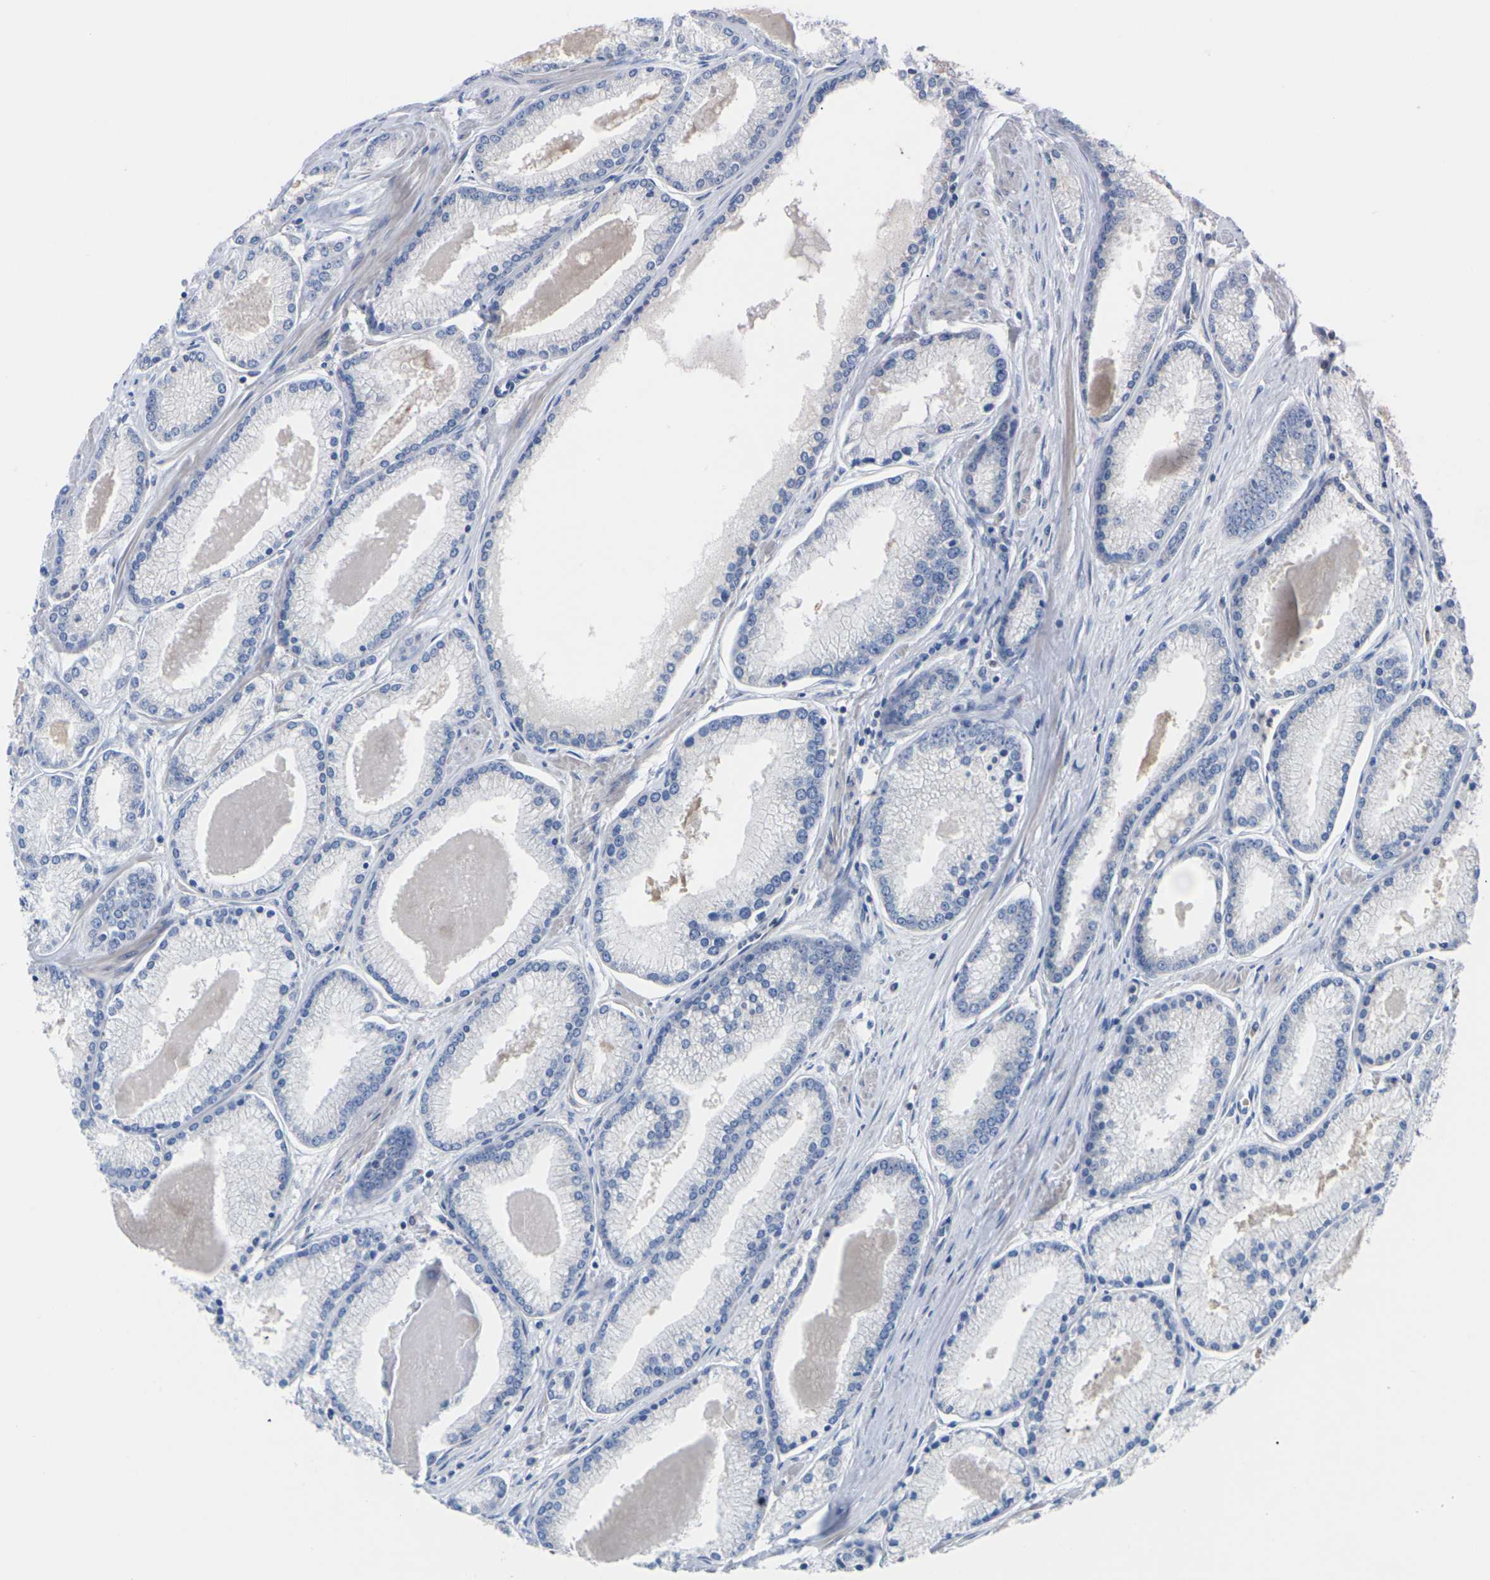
{"staining": {"intensity": "negative", "quantity": "none", "location": "none"}, "tissue": "prostate cancer", "cell_type": "Tumor cells", "image_type": "cancer", "snomed": [{"axis": "morphology", "description": "Adenocarcinoma, High grade"}, {"axis": "topography", "description": "Prostate"}], "caption": "Immunohistochemical staining of prostate adenocarcinoma (high-grade) shows no significant positivity in tumor cells.", "gene": "TMCO4", "patient": {"sex": "male", "age": 61}}